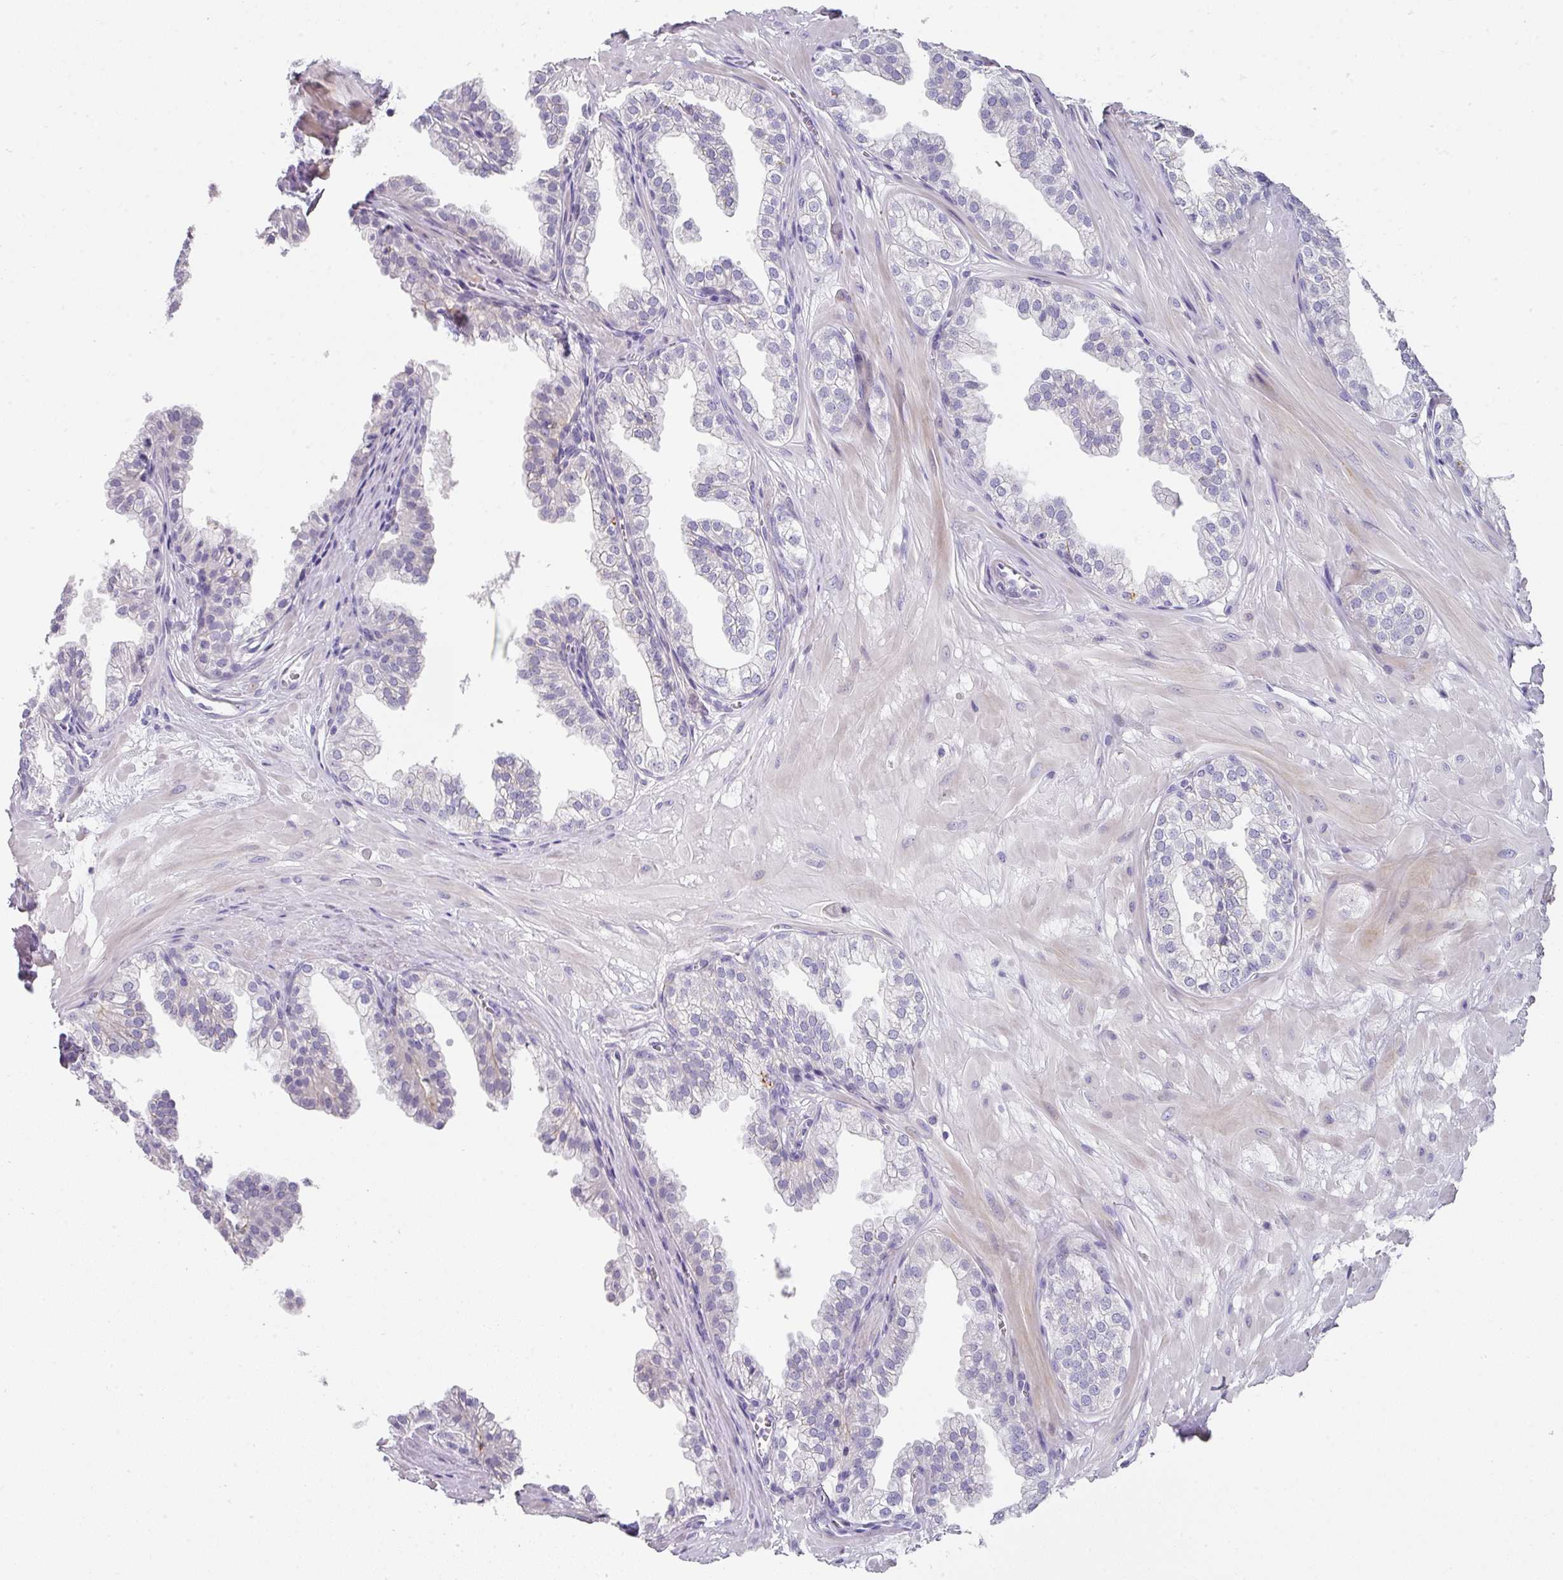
{"staining": {"intensity": "negative", "quantity": "none", "location": "none"}, "tissue": "prostate", "cell_type": "Glandular cells", "image_type": "normal", "snomed": [{"axis": "morphology", "description": "Normal tissue, NOS"}, {"axis": "topography", "description": "Prostate"}, {"axis": "topography", "description": "Peripheral nerve tissue"}], "caption": "Human prostate stained for a protein using IHC exhibits no positivity in glandular cells.", "gene": "ANKRD29", "patient": {"sex": "male", "age": 55}}